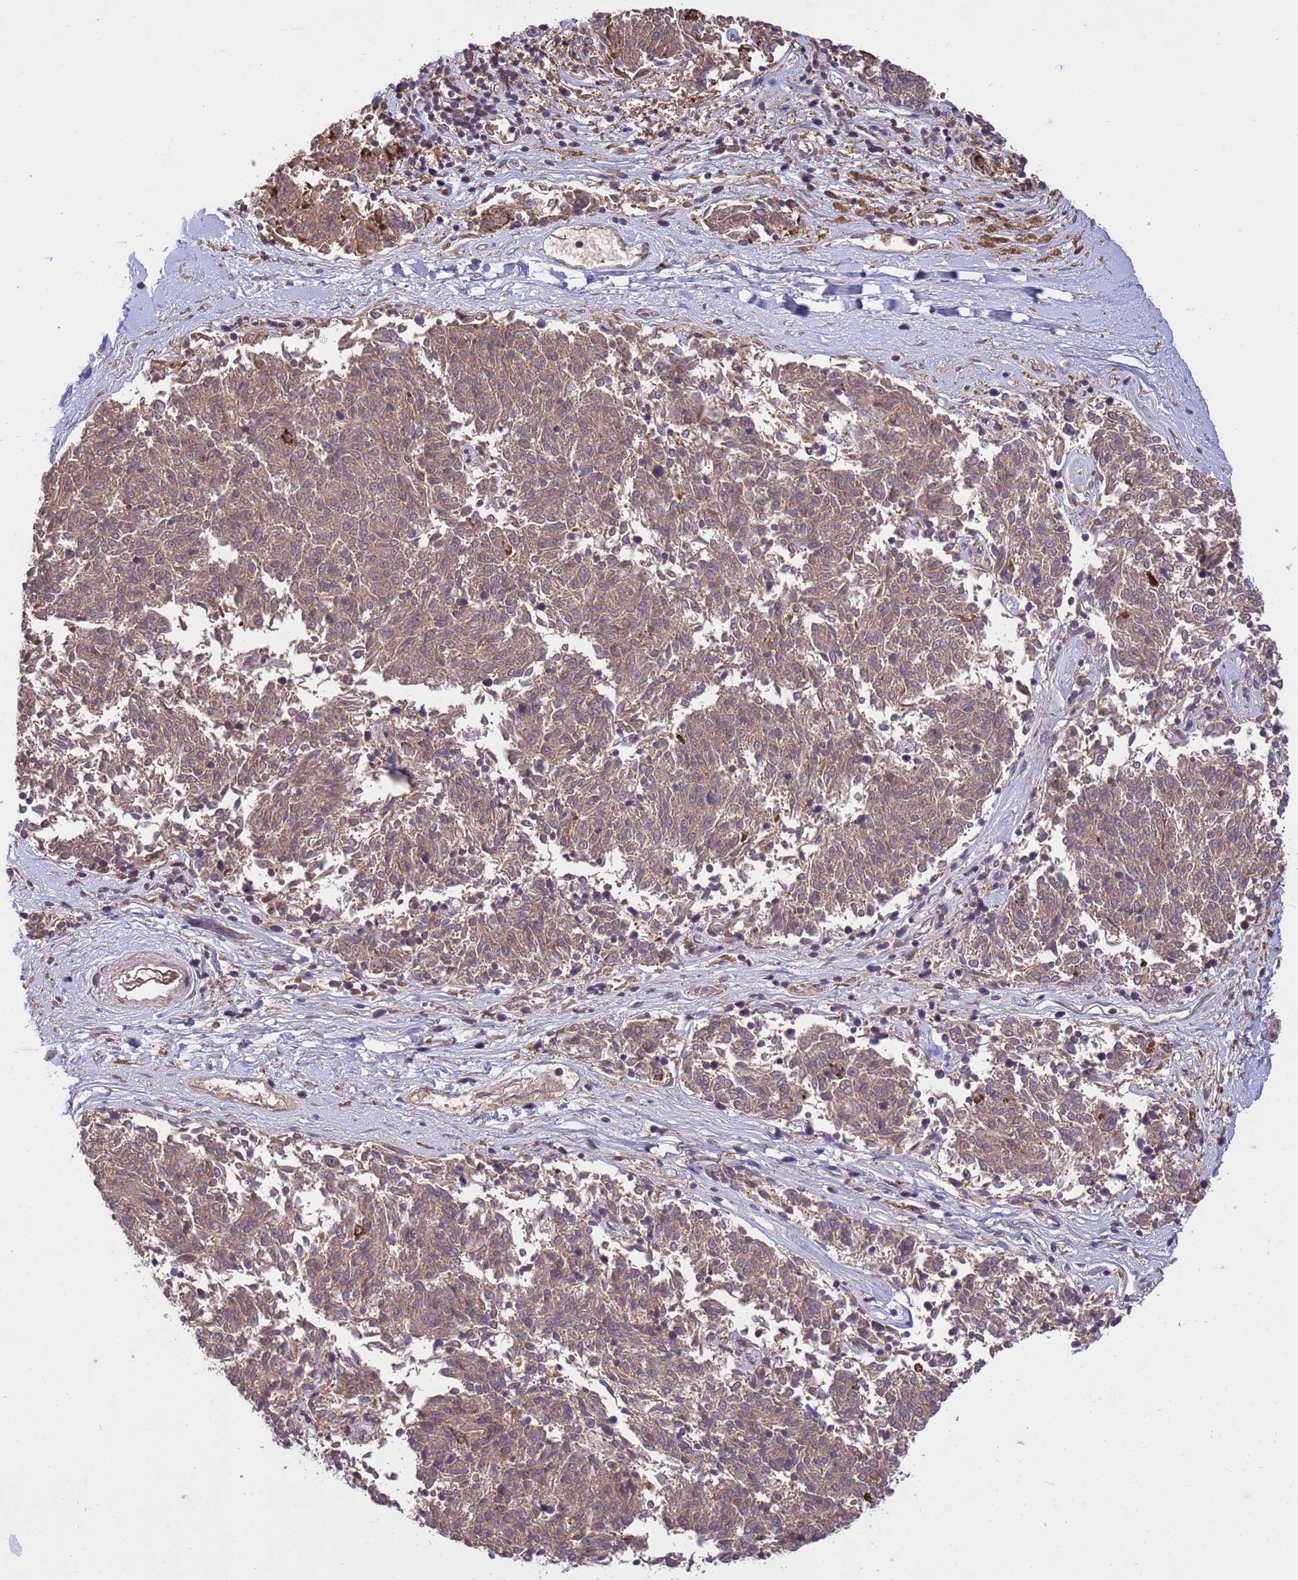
{"staining": {"intensity": "moderate", "quantity": ">75%", "location": "cytoplasmic/membranous"}, "tissue": "melanoma", "cell_type": "Tumor cells", "image_type": "cancer", "snomed": [{"axis": "morphology", "description": "Malignant melanoma, NOS"}, {"axis": "topography", "description": "Skin"}], "caption": "This is a histology image of immunohistochemistry staining of melanoma, which shows moderate expression in the cytoplasmic/membranous of tumor cells.", "gene": "NPEPPS", "patient": {"sex": "female", "age": 72}}